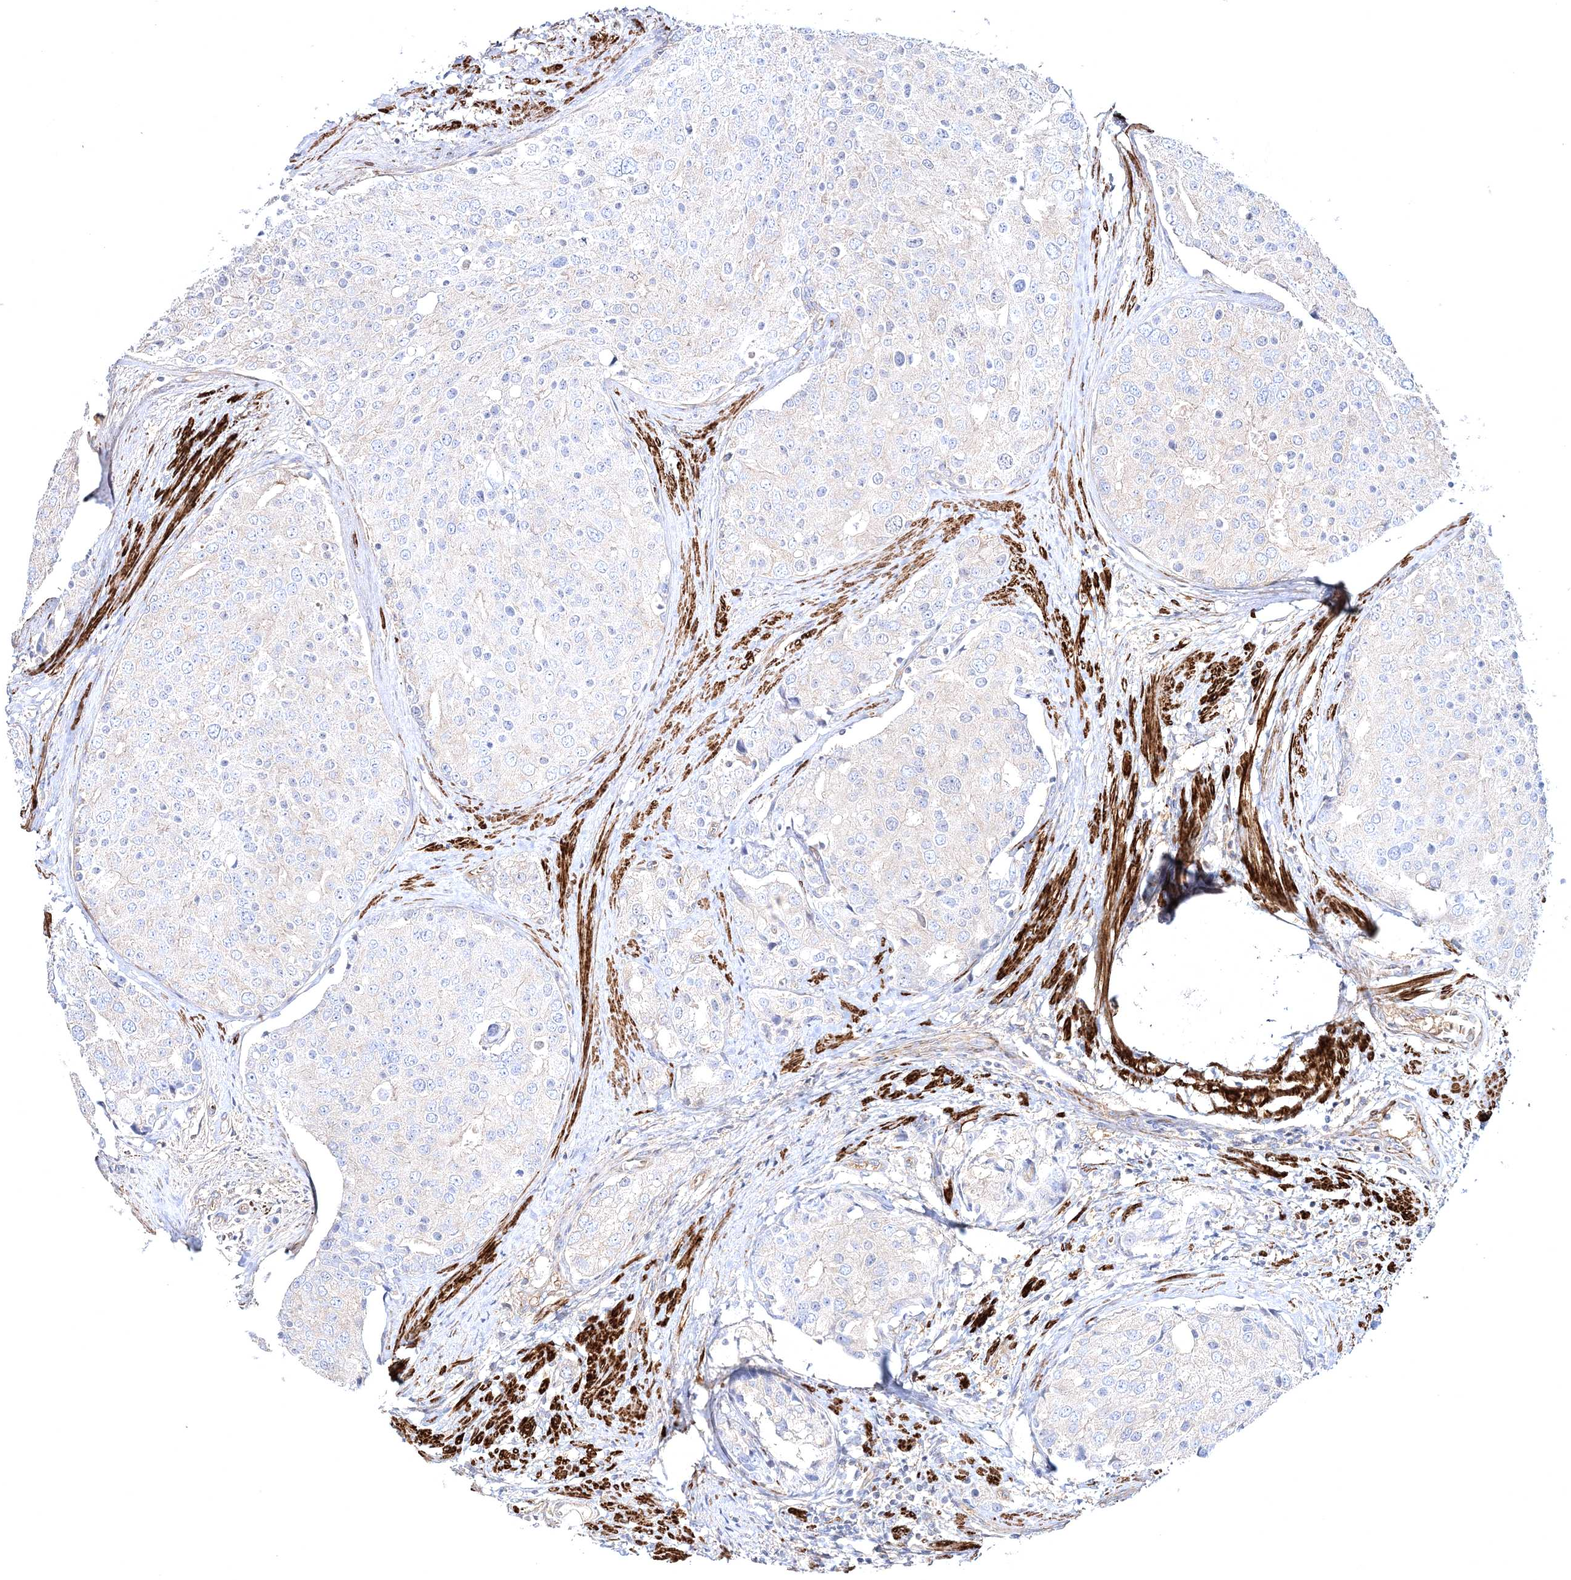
{"staining": {"intensity": "negative", "quantity": "none", "location": "none"}, "tissue": "prostate cancer", "cell_type": "Tumor cells", "image_type": "cancer", "snomed": [{"axis": "morphology", "description": "Adenocarcinoma, High grade"}, {"axis": "topography", "description": "Prostate"}], "caption": "The histopathology image reveals no staining of tumor cells in prostate cancer. (Immunohistochemistry, brightfield microscopy, high magnification).", "gene": "ZSWIM6", "patient": {"sex": "male", "age": 50}}